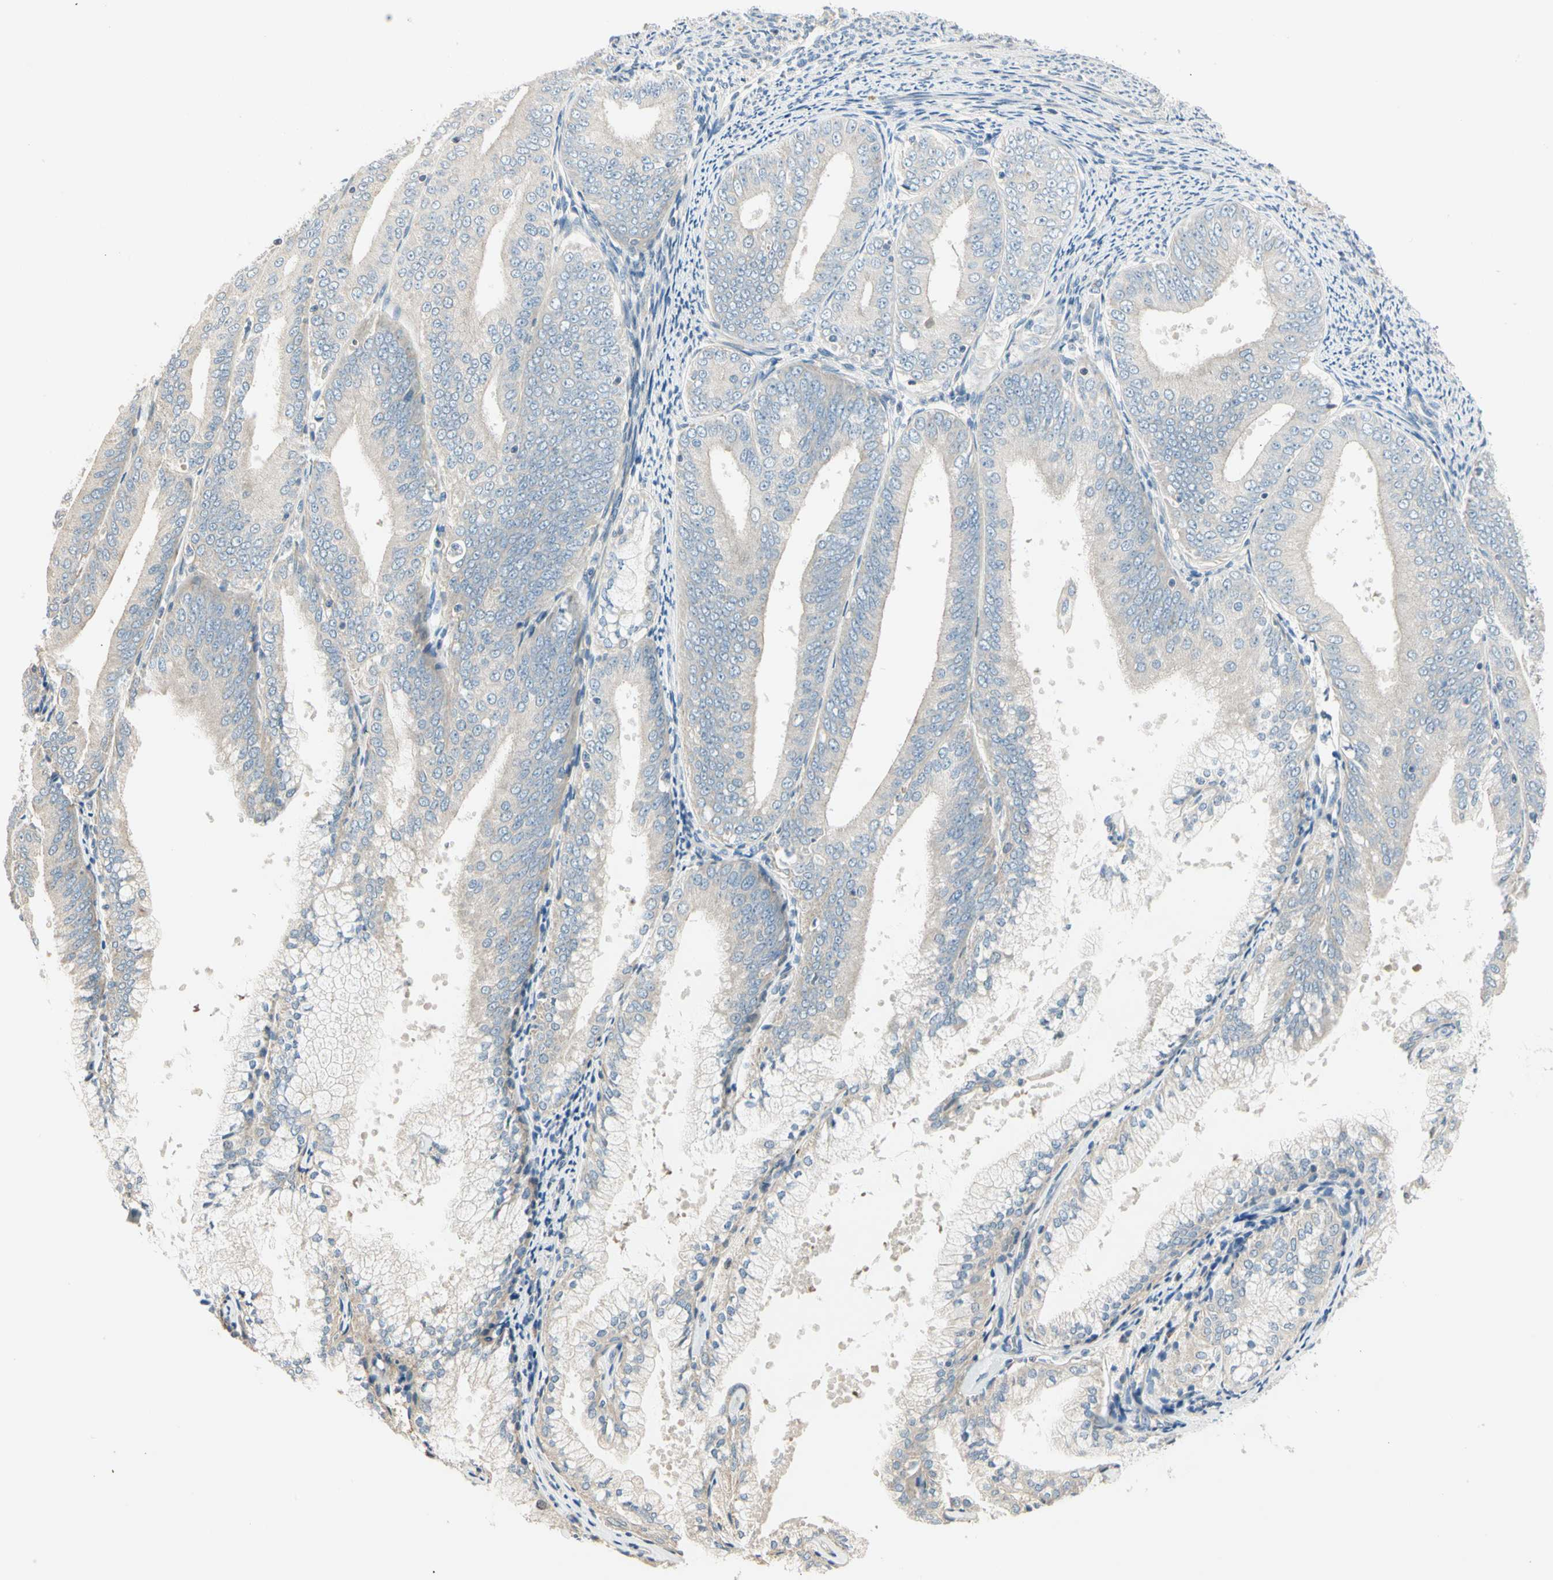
{"staining": {"intensity": "negative", "quantity": "none", "location": "none"}, "tissue": "endometrial cancer", "cell_type": "Tumor cells", "image_type": "cancer", "snomed": [{"axis": "morphology", "description": "Adenocarcinoma, NOS"}, {"axis": "topography", "description": "Endometrium"}], "caption": "An image of human adenocarcinoma (endometrial) is negative for staining in tumor cells.", "gene": "ADGRA3", "patient": {"sex": "female", "age": 63}}